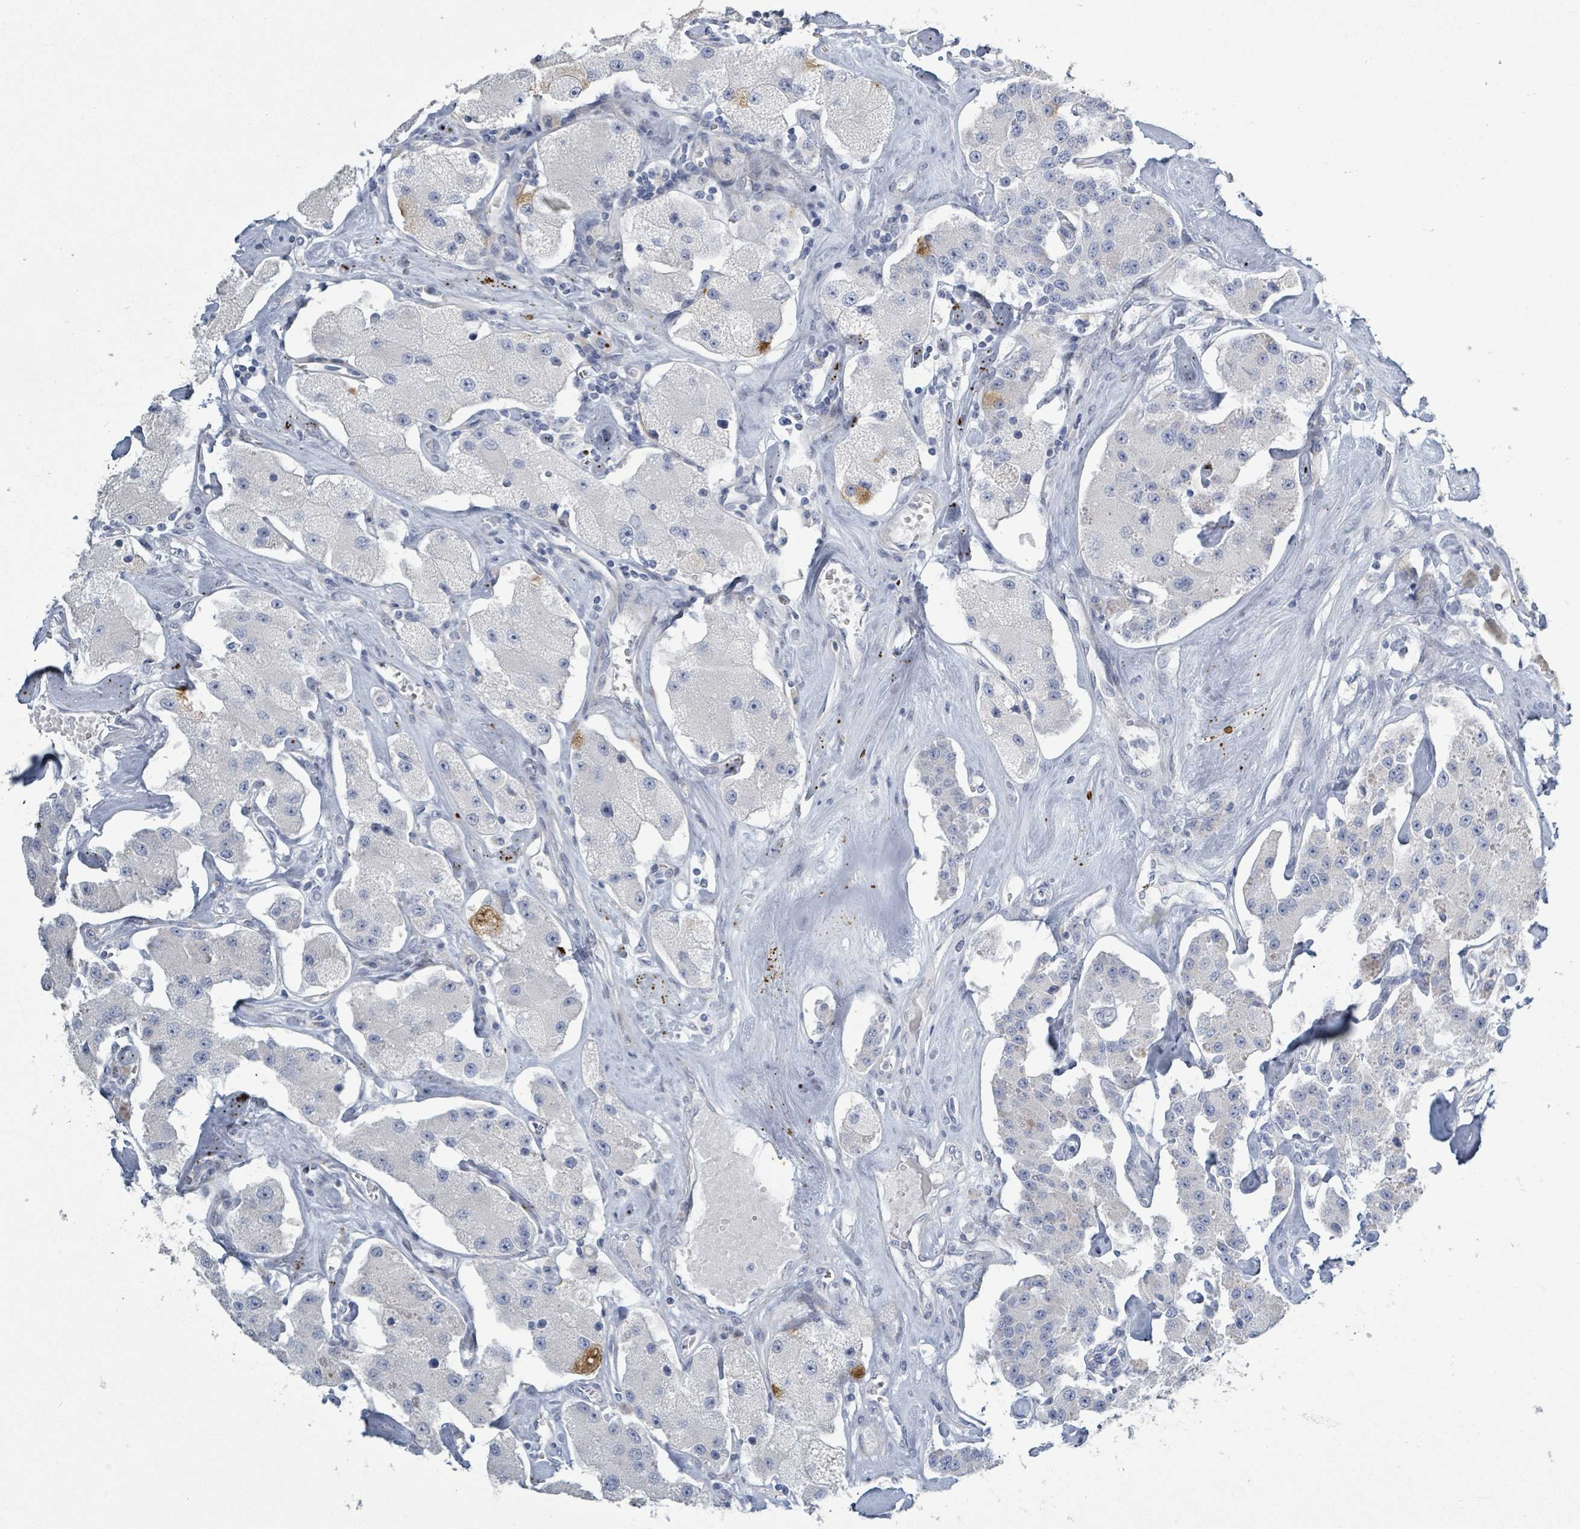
{"staining": {"intensity": "negative", "quantity": "none", "location": "none"}, "tissue": "carcinoid", "cell_type": "Tumor cells", "image_type": "cancer", "snomed": [{"axis": "morphology", "description": "Carcinoid, malignant, NOS"}, {"axis": "topography", "description": "Pancreas"}], "caption": "Tumor cells are negative for brown protein staining in malignant carcinoid.", "gene": "RAB33B", "patient": {"sex": "male", "age": 41}}